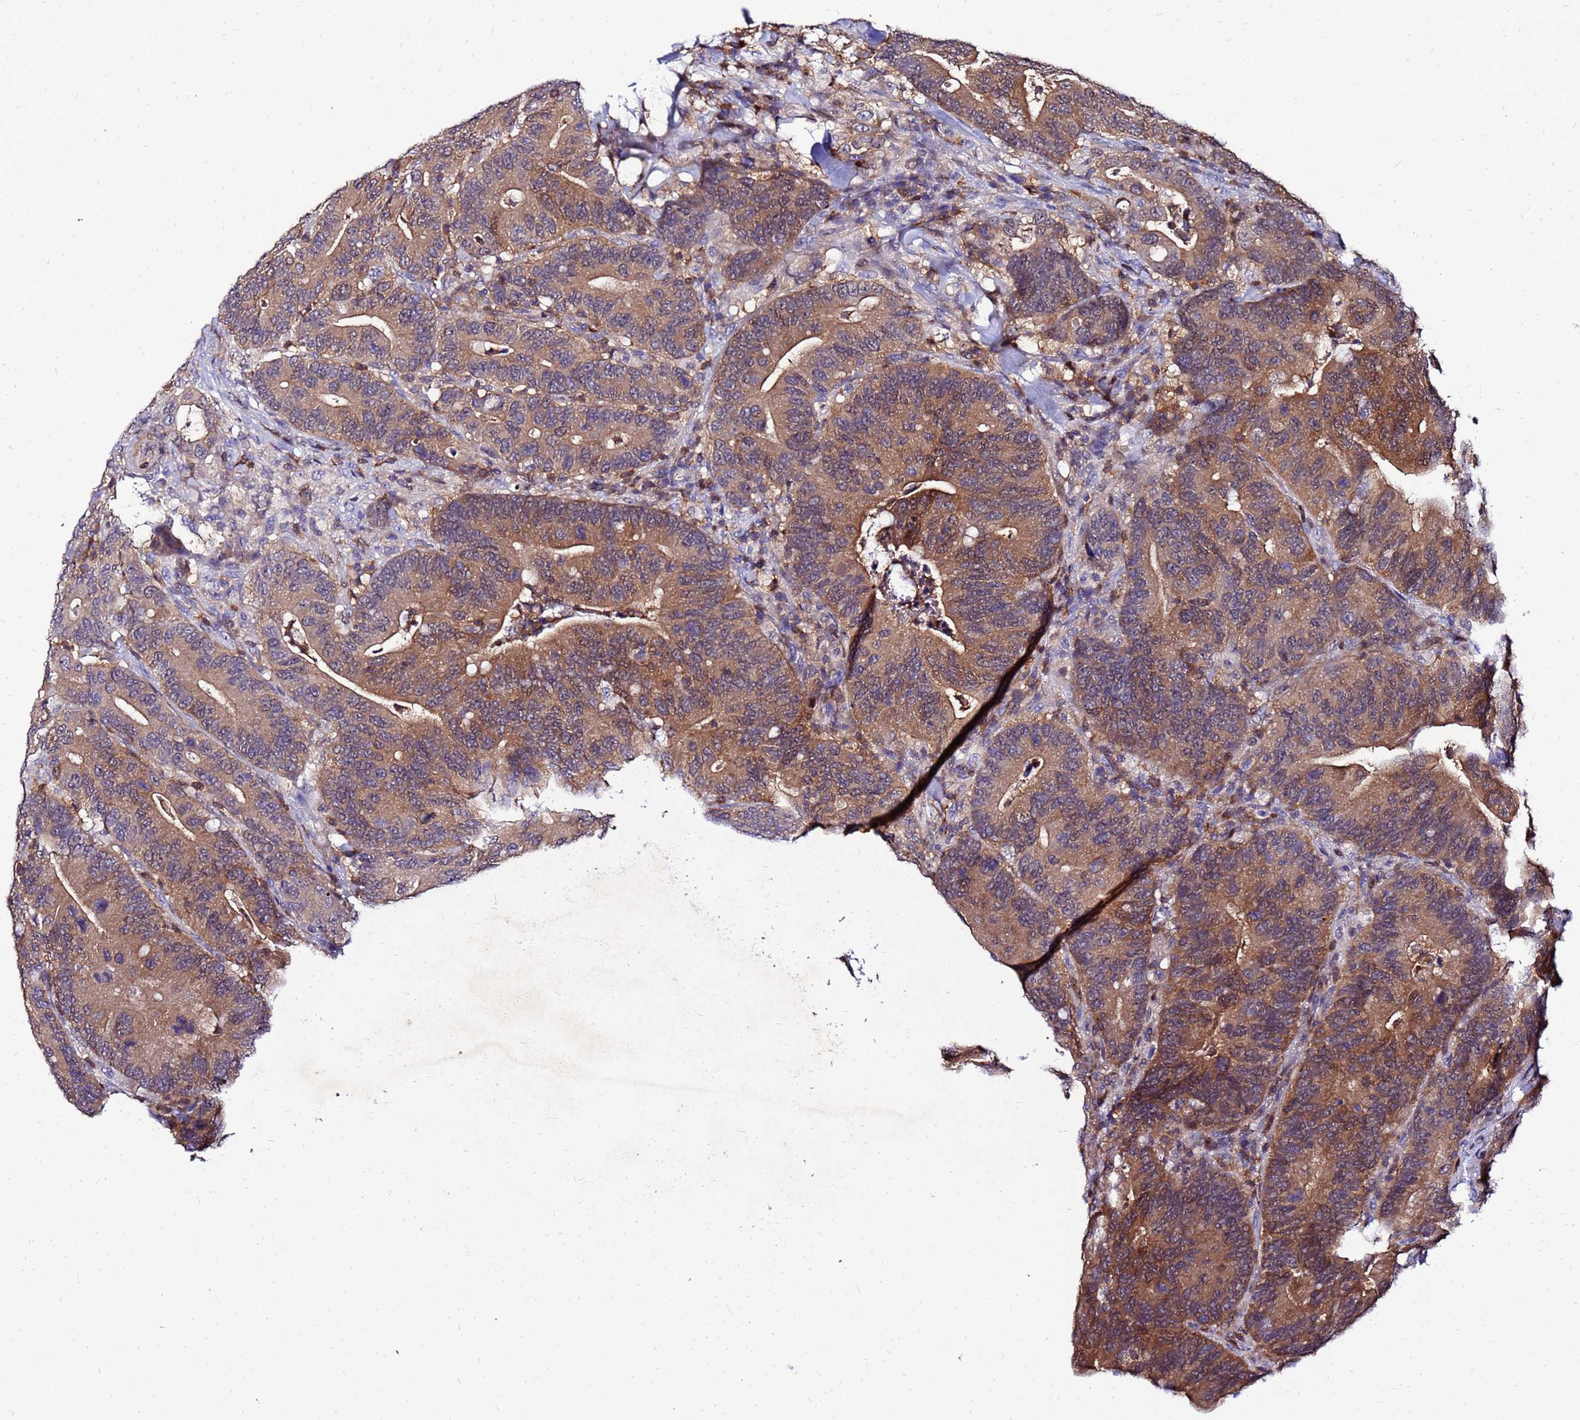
{"staining": {"intensity": "moderate", "quantity": ">75%", "location": "cytoplasmic/membranous"}, "tissue": "colorectal cancer", "cell_type": "Tumor cells", "image_type": "cancer", "snomed": [{"axis": "morphology", "description": "Adenocarcinoma, NOS"}, {"axis": "topography", "description": "Colon"}], "caption": "Immunohistochemical staining of adenocarcinoma (colorectal) shows moderate cytoplasmic/membranous protein staining in about >75% of tumor cells.", "gene": "DBNDD2", "patient": {"sex": "female", "age": 66}}